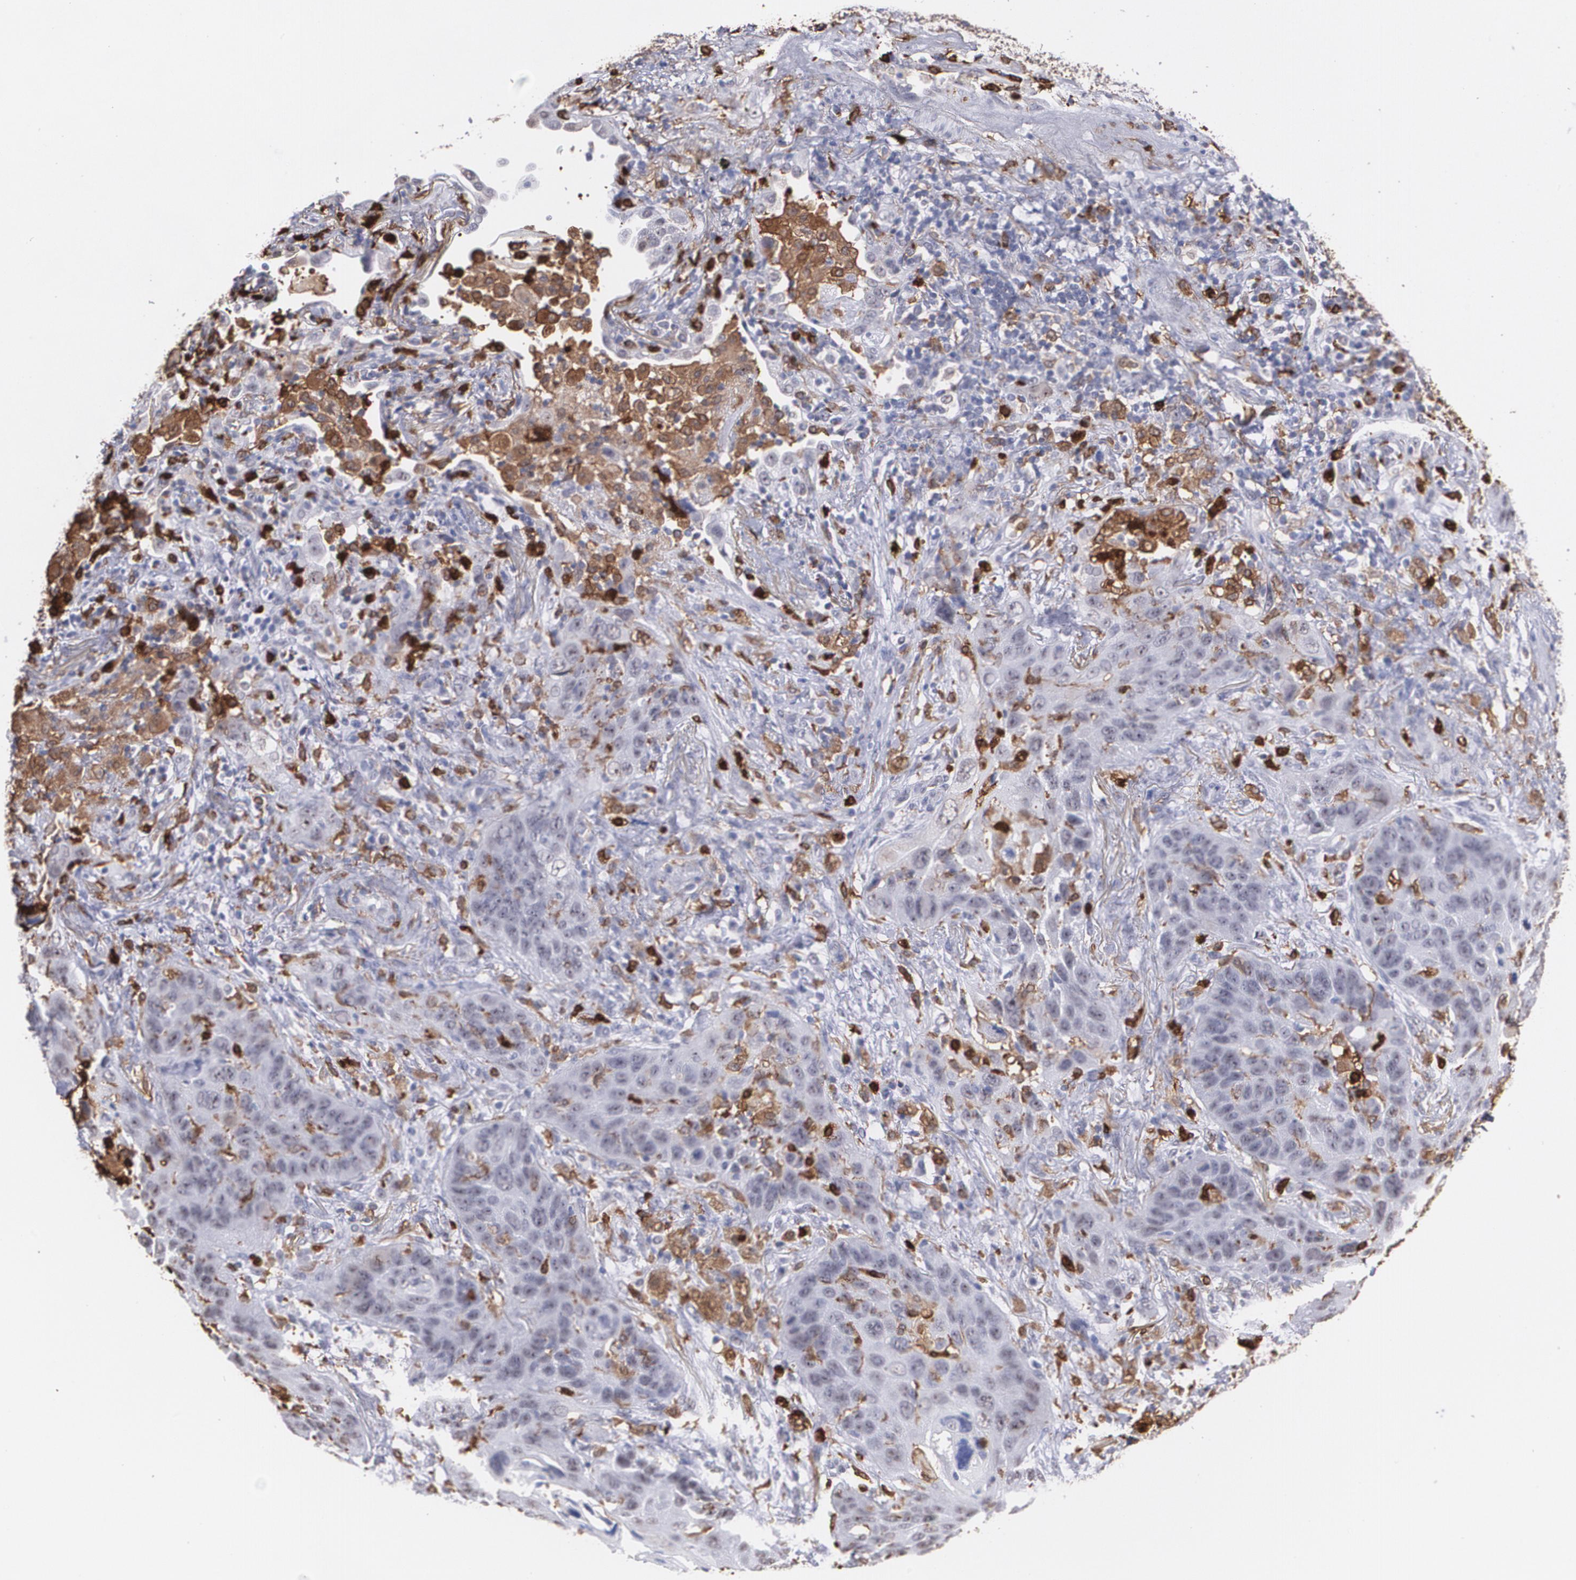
{"staining": {"intensity": "negative", "quantity": "none", "location": "none"}, "tissue": "lung cancer", "cell_type": "Tumor cells", "image_type": "cancer", "snomed": [{"axis": "morphology", "description": "Squamous cell carcinoma, NOS"}, {"axis": "topography", "description": "Lung"}], "caption": "Lung cancer was stained to show a protein in brown. There is no significant staining in tumor cells.", "gene": "NCF2", "patient": {"sex": "female", "age": 67}}